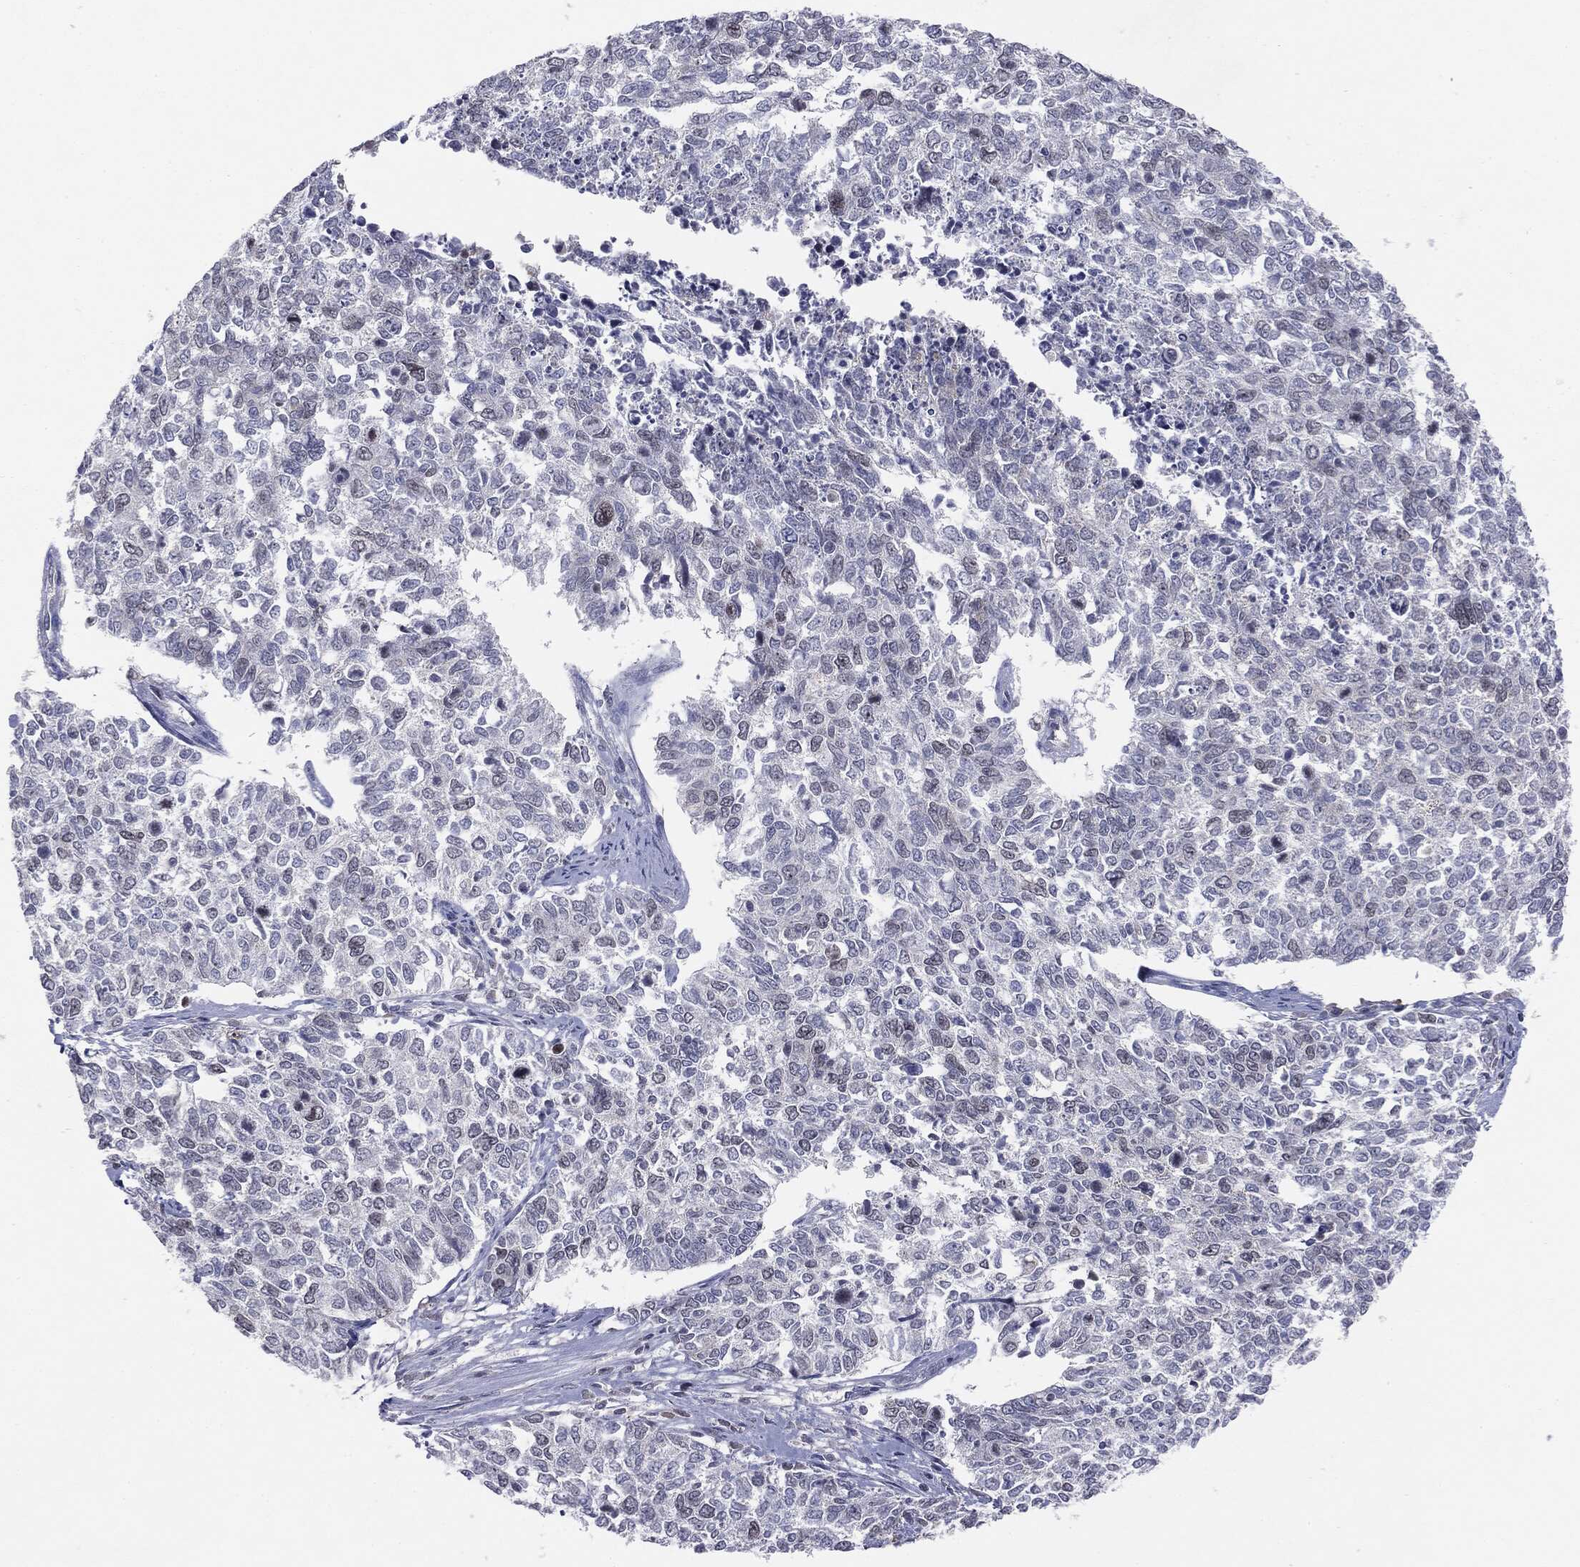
{"staining": {"intensity": "negative", "quantity": "none", "location": "none"}, "tissue": "cervical cancer", "cell_type": "Tumor cells", "image_type": "cancer", "snomed": [{"axis": "morphology", "description": "Adenocarcinoma, NOS"}, {"axis": "topography", "description": "Cervix"}], "caption": "Immunohistochemistry (IHC) photomicrograph of human adenocarcinoma (cervical) stained for a protein (brown), which displays no positivity in tumor cells.", "gene": "KIF2C", "patient": {"sex": "female", "age": 63}}